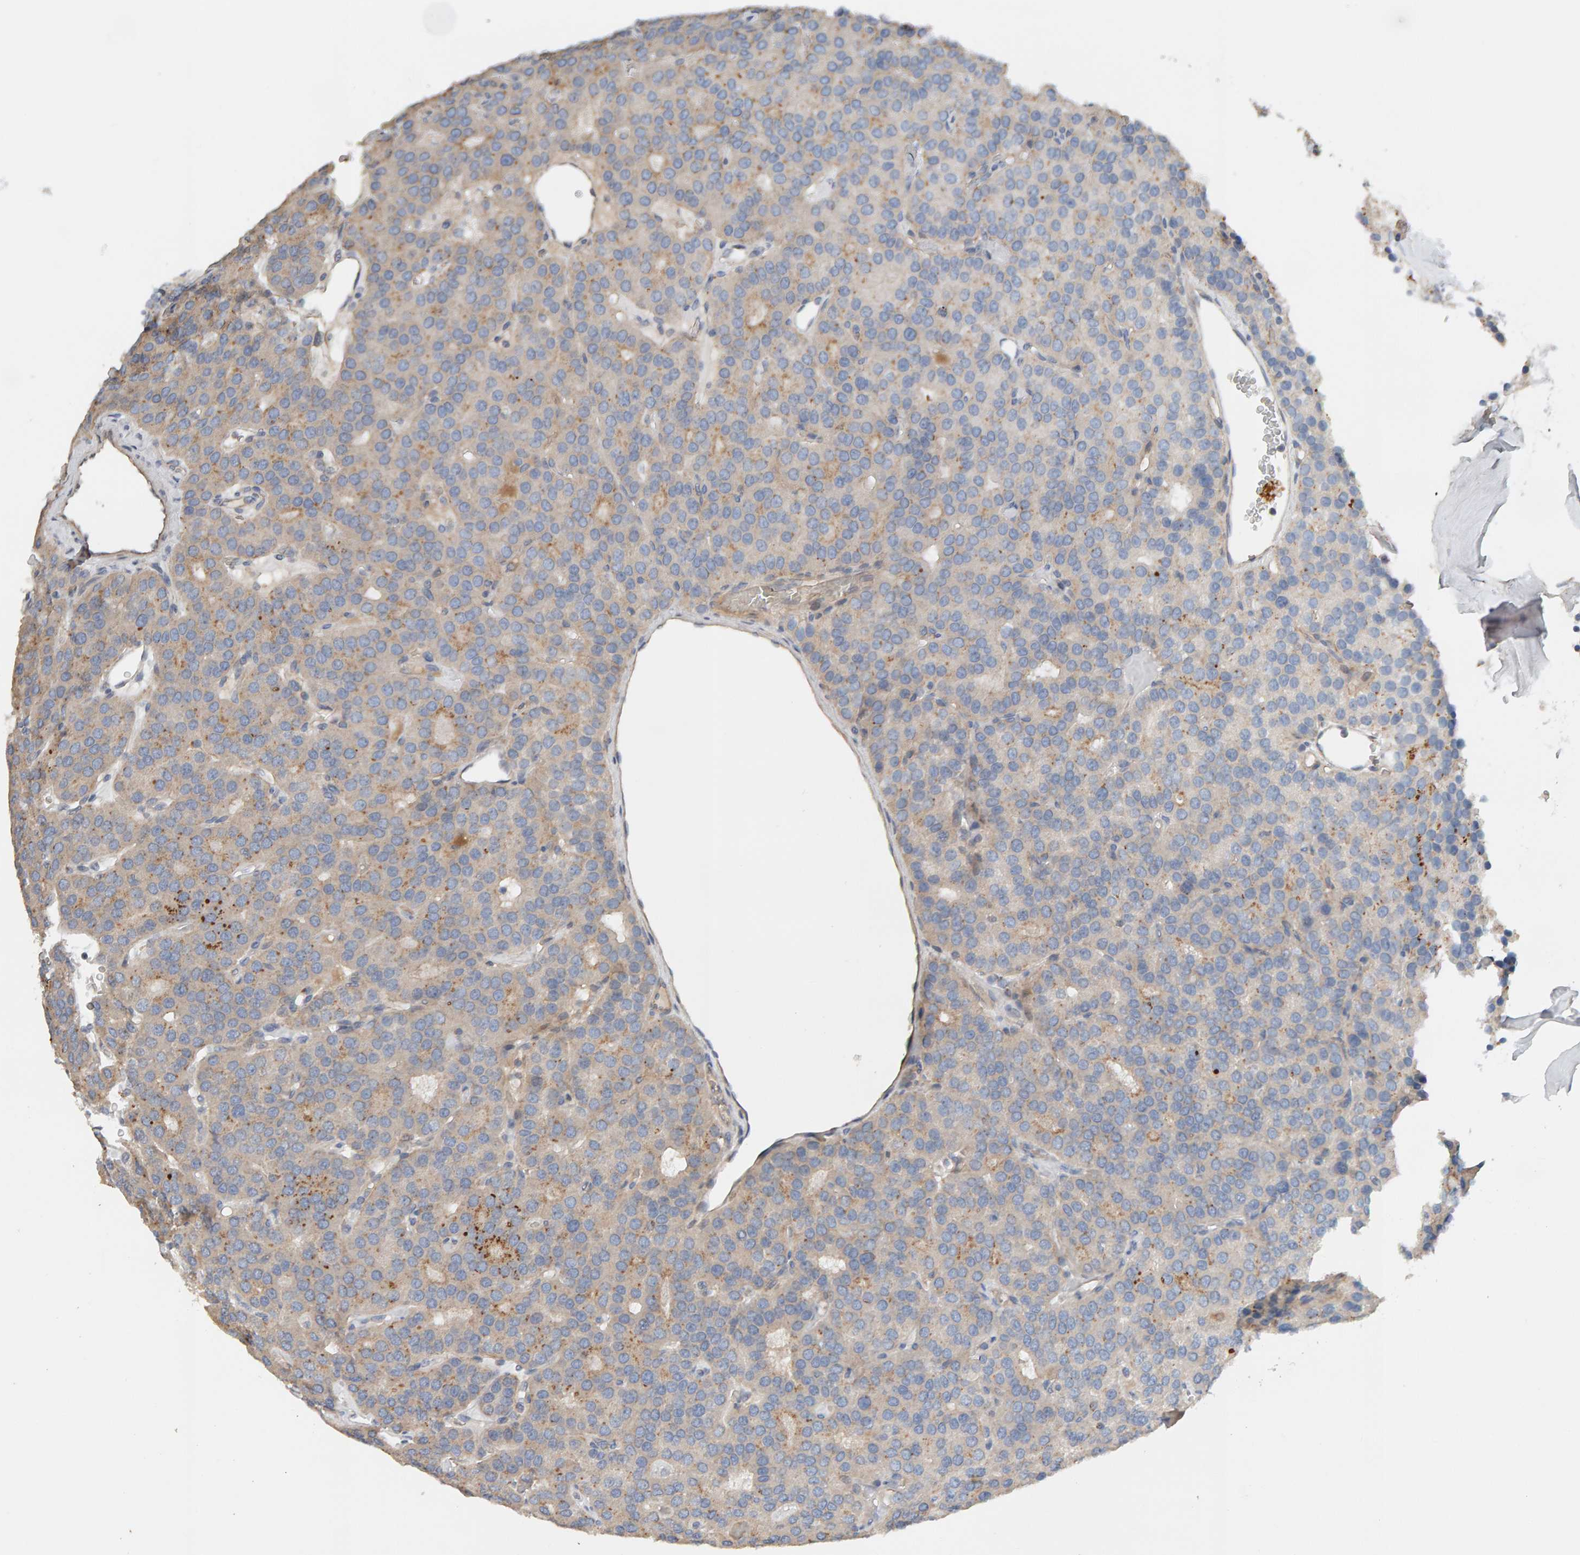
{"staining": {"intensity": "moderate", "quantity": "<25%", "location": "cytoplasmic/membranous"}, "tissue": "parathyroid gland", "cell_type": "Glandular cells", "image_type": "normal", "snomed": [{"axis": "morphology", "description": "Normal tissue, NOS"}, {"axis": "morphology", "description": "Adenoma, NOS"}, {"axis": "topography", "description": "Parathyroid gland"}], "caption": "This micrograph exhibits immunohistochemistry (IHC) staining of benign parathyroid gland, with low moderate cytoplasmic/membranous positivity in approximately <25% of glandular cells.", "gene": "IPPK", "patient": {"sex": "female", "age": 86}}